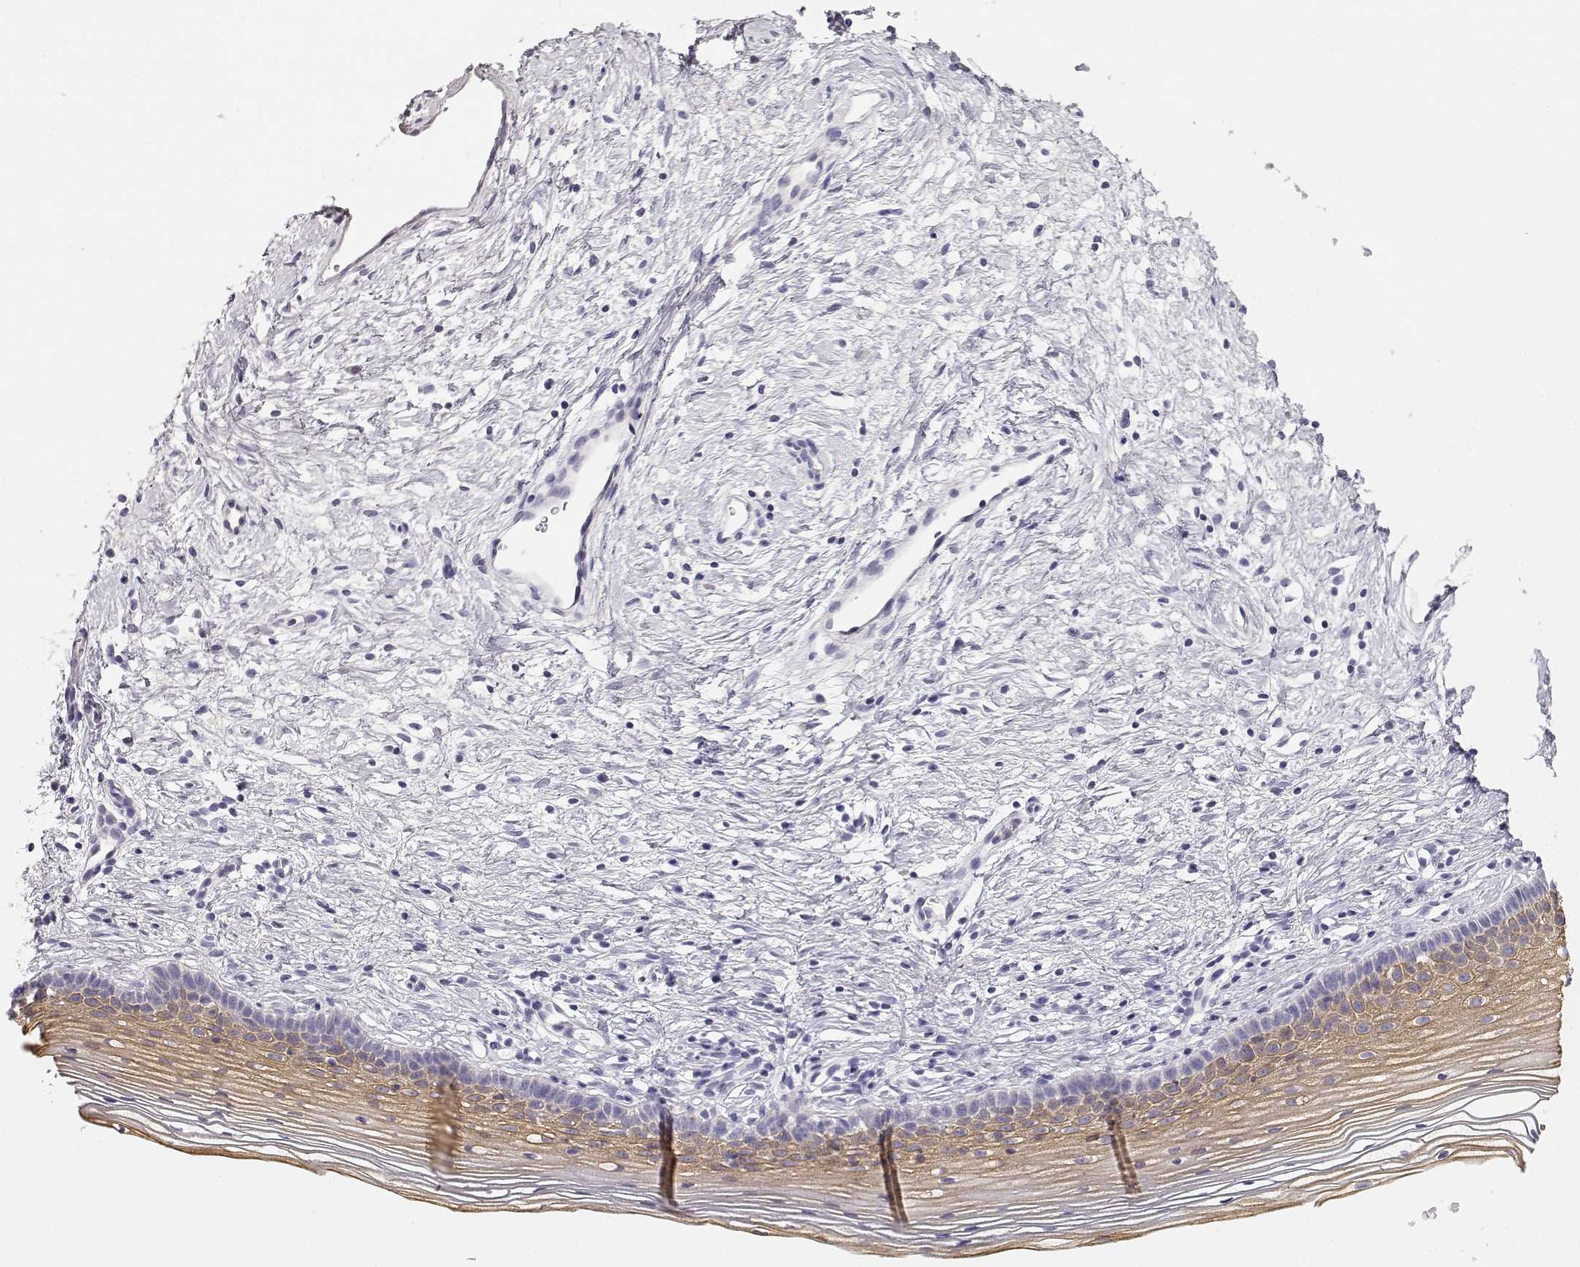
{"staining": {"intensity": "moderate", "quantity": ">75%", "location": "cytoplasmic/membranous"}, "tissue": "cervix", "cell_type": "Squamous epithelial cells", "image_type": "normal", "snomed": [{"axis": "morphology", "description": "Normal tissue, NOS"}, {"axis": "topography", "description": "Cervix"}], "caption": "Immunohistochemistry micrograph of unremarkable cervix stained for a protein (brown), which demonstrates medium levels of moderate cytoplasmic/membranous positivity in about >75% of squamous epithelial cells.", "gene": "NUTM1", "patient": {"sex": "female", "age": 39}}